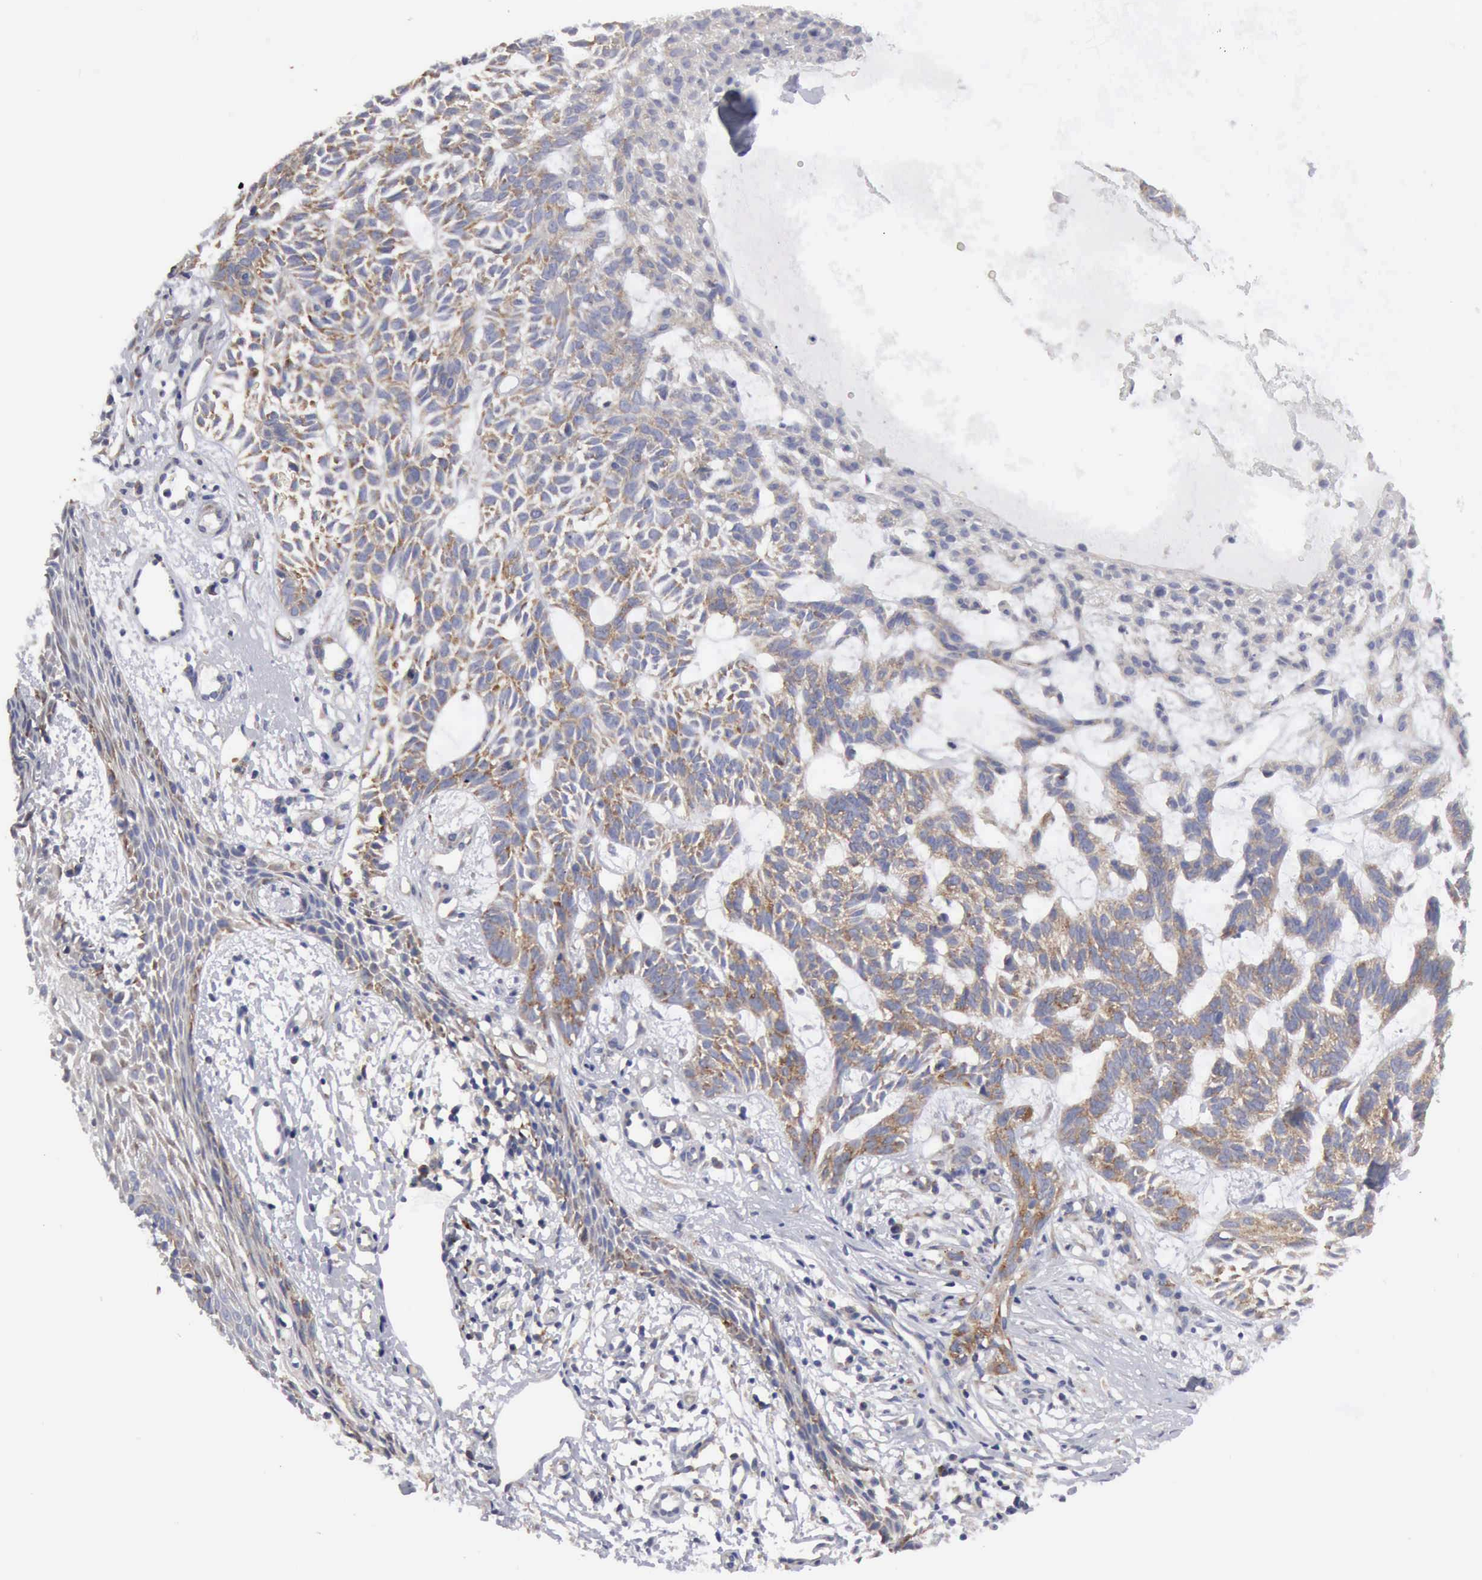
{"staining": {"intensity": "moderate", "quantity": ">75%", "location": "cytoplasmic/membranous"}, "tissue": "skin cancer", "cell_type": "Tumor cells", "image_type": "cancer", "snomed": [{"axis": "morphology", "description": "Basal cell carcinoma"}, {"axis": "topography", "description": "Skin"}], "caption": "About >75% of tumor cells in human skin cancer (basal cell carcinoma) demonstrate moderate cytoplasmic/membranous protein positivity as visualized by brown immunohistochemical staining.", "gene": "TXLNG", "patient": {"sex": "male", "age": 75}}